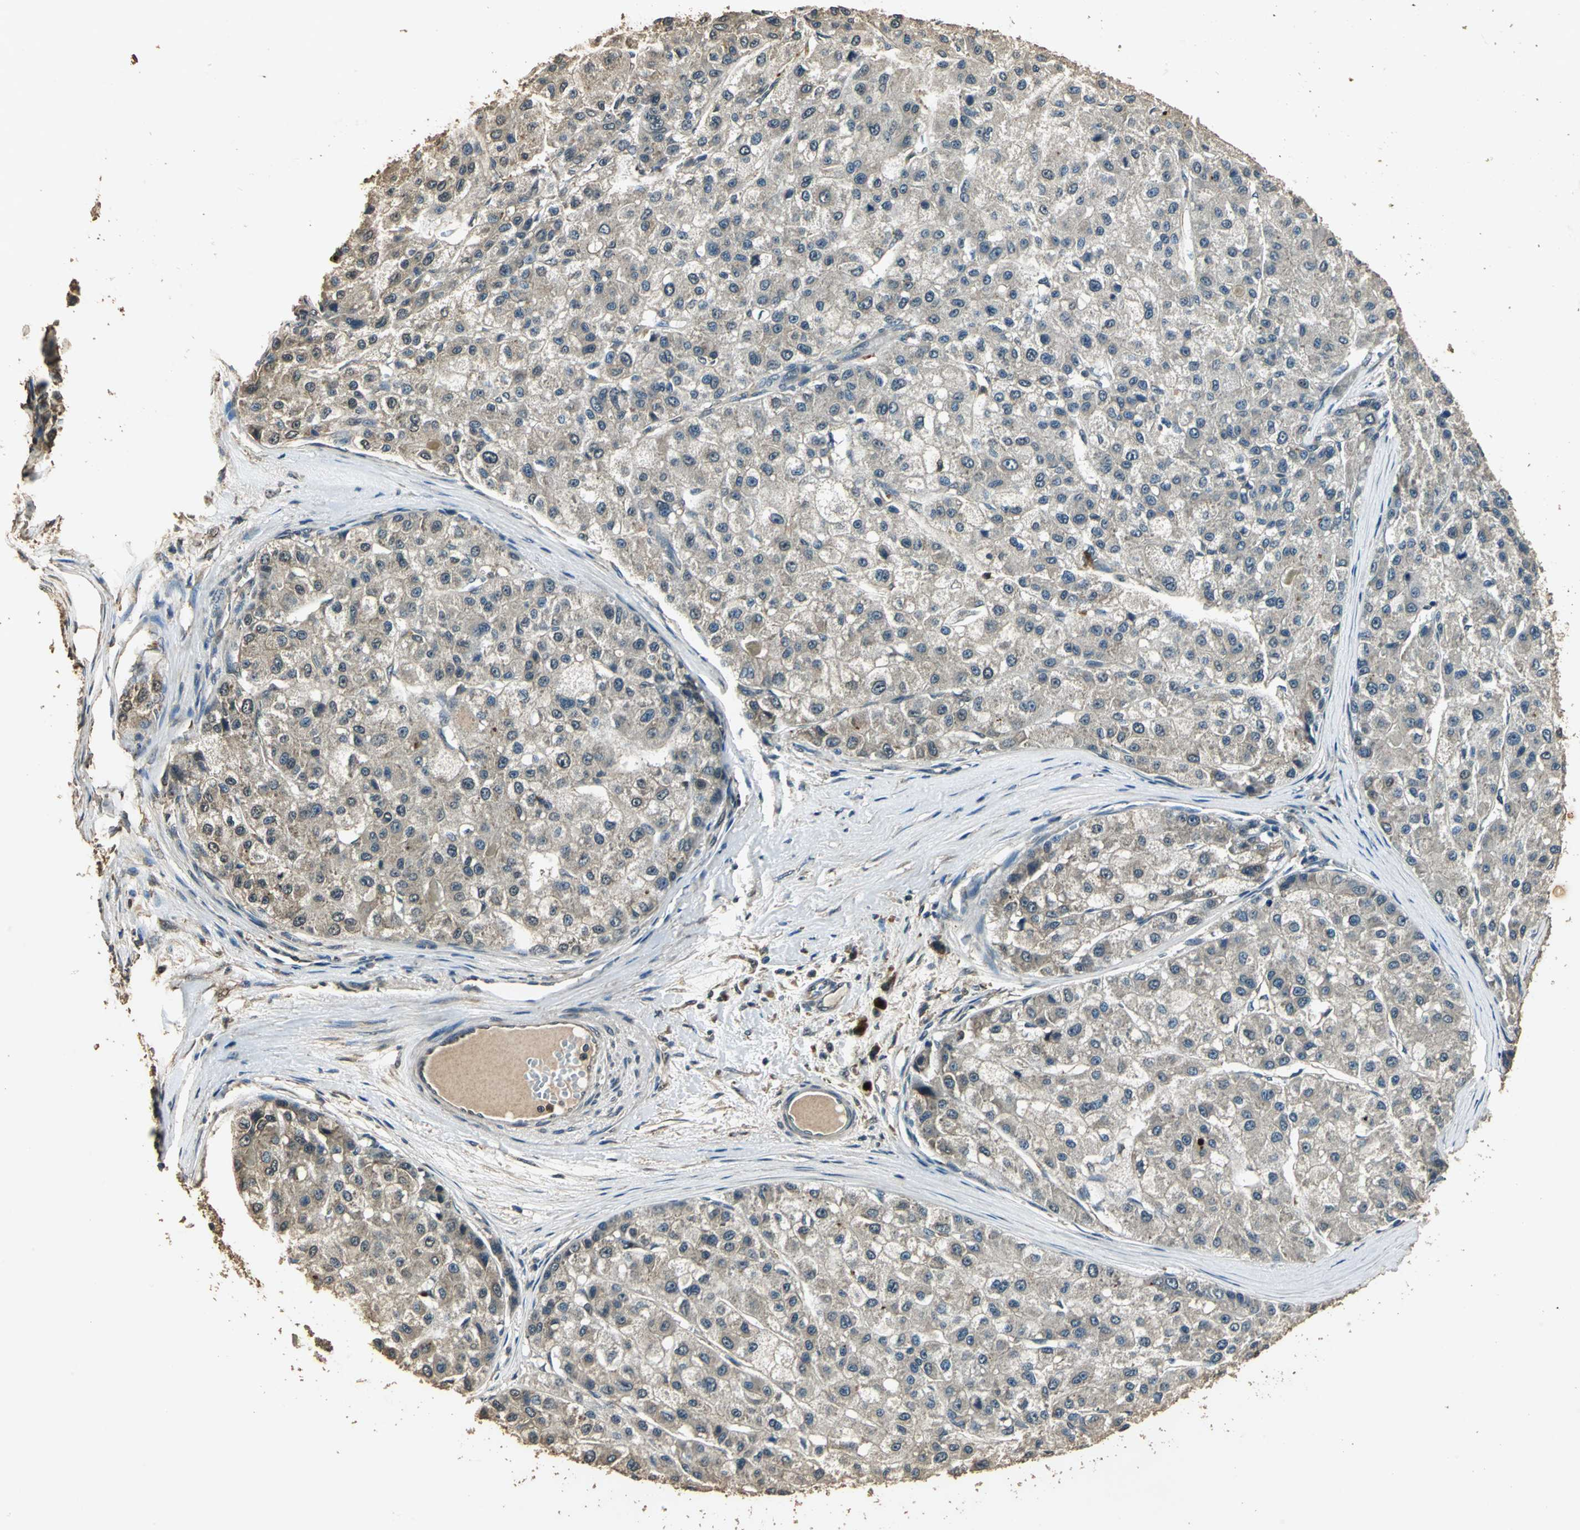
{"staining": {"intensity": "weak", "quantity": ">75%", "location": "cytoplasmic/membranous"}, "tissue": "liver cancer", "cell_type": "Tumor cells", "image_type": "cancer", "snomed": [{"axis": "morphology", "description": "Carcinoma, Hepatocellular, NOS"}, {"axis": "topography", "description": "Liver"}], "caption": "Liver cancer (hepatocellular carcinoma) was stained to show a protein in brown. There is low levels of weak cytoplasmic/membranous expression in approximately >75% of tumor cells.", "gene": "TMPRSS4", "patient": {"sex": "male", "age": 80}}